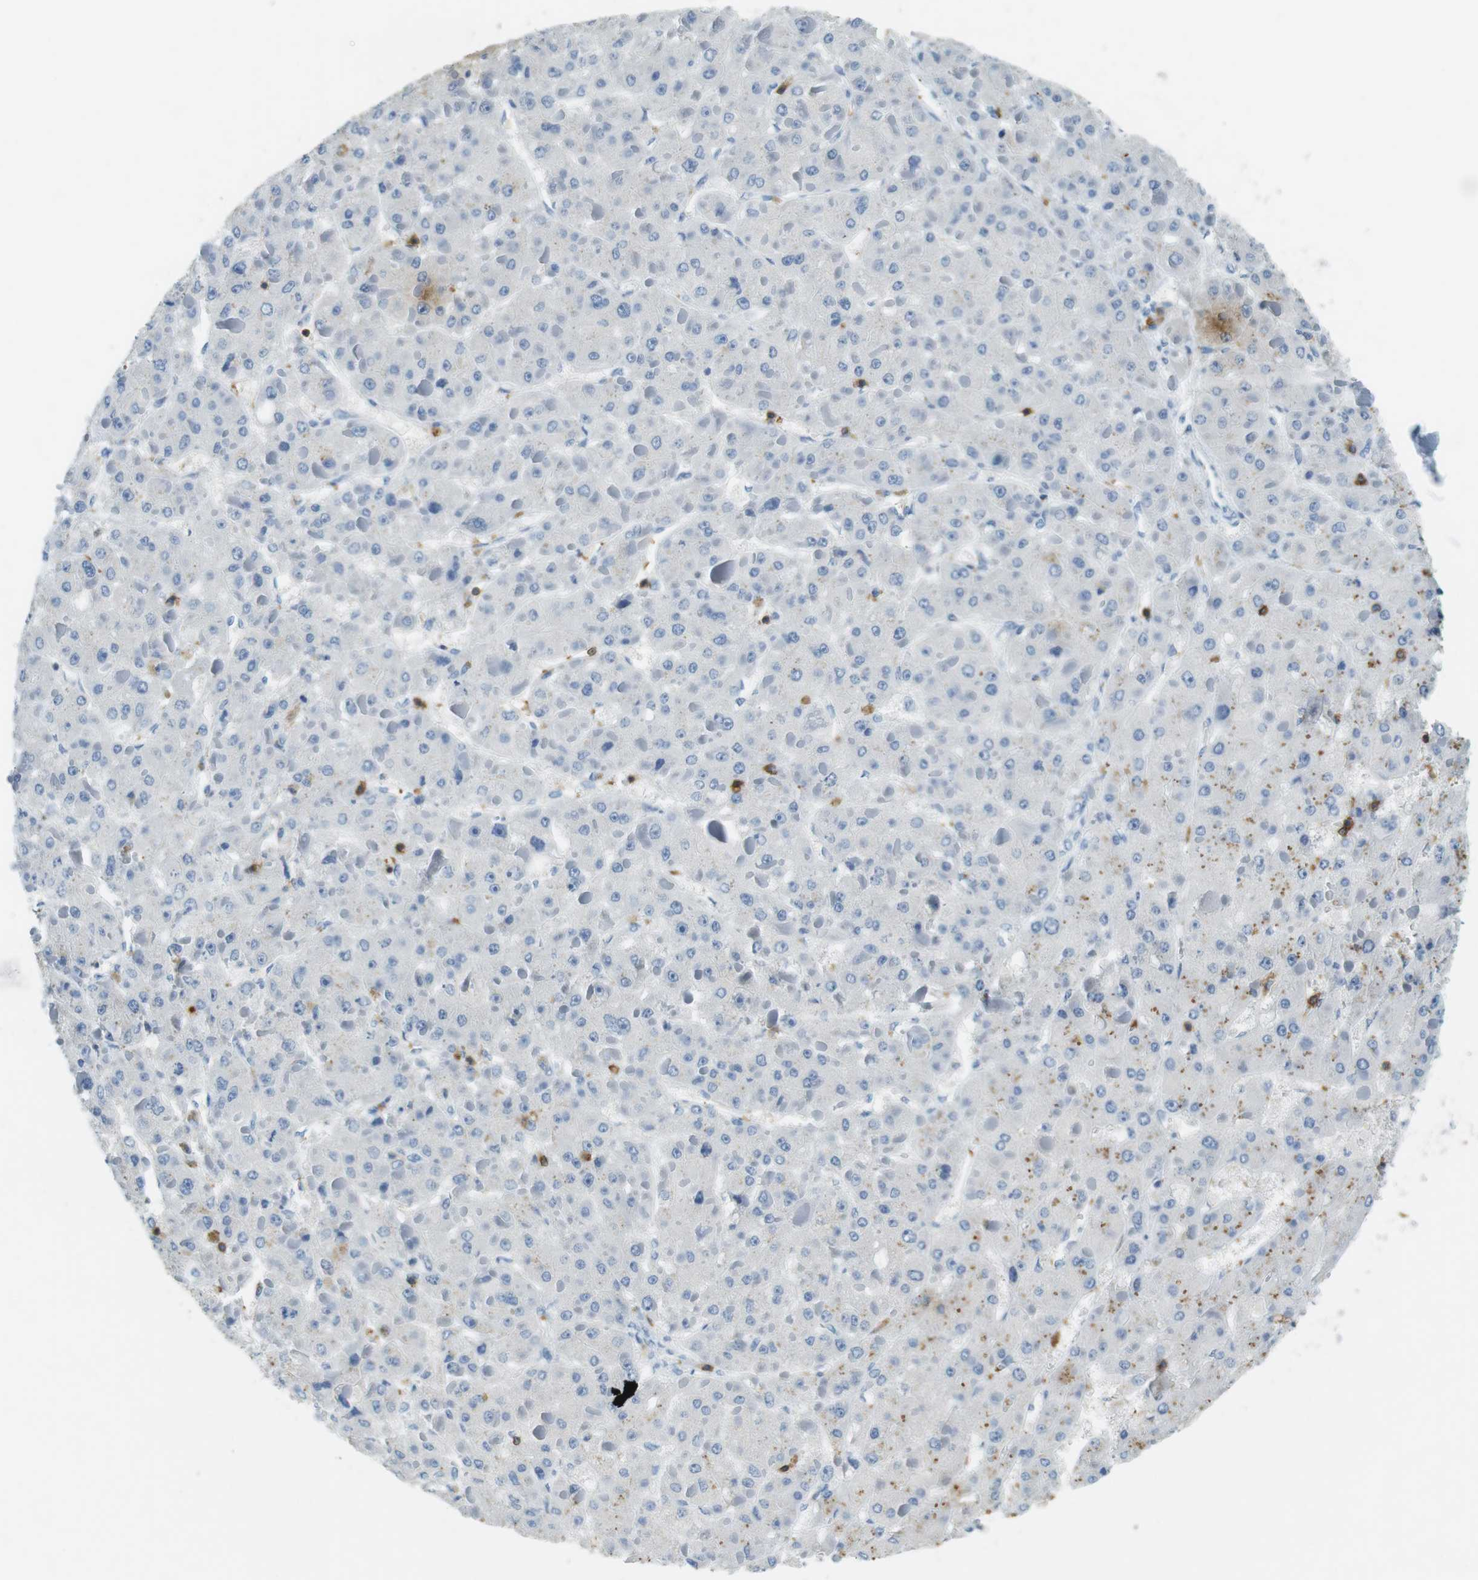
{"staining": {"intensity": "negative", "quantity": "none", "location": "none"}, "tissue": "liver cancer", "cell_type": "Tumor cells", "image_type": "cancer", "snomed": [{"axis": "morphology", "description": "Carcinoma, Hepatocellular, NOS"}, {"axis": "topography", "description": "Liver"}], "caption": "Photomicrograph shows no protein staining in tumor cells of liver hepatocellular carcinoma tissue.", "gene": "LAT", "patient": {"sex": "female", "age": 73}}